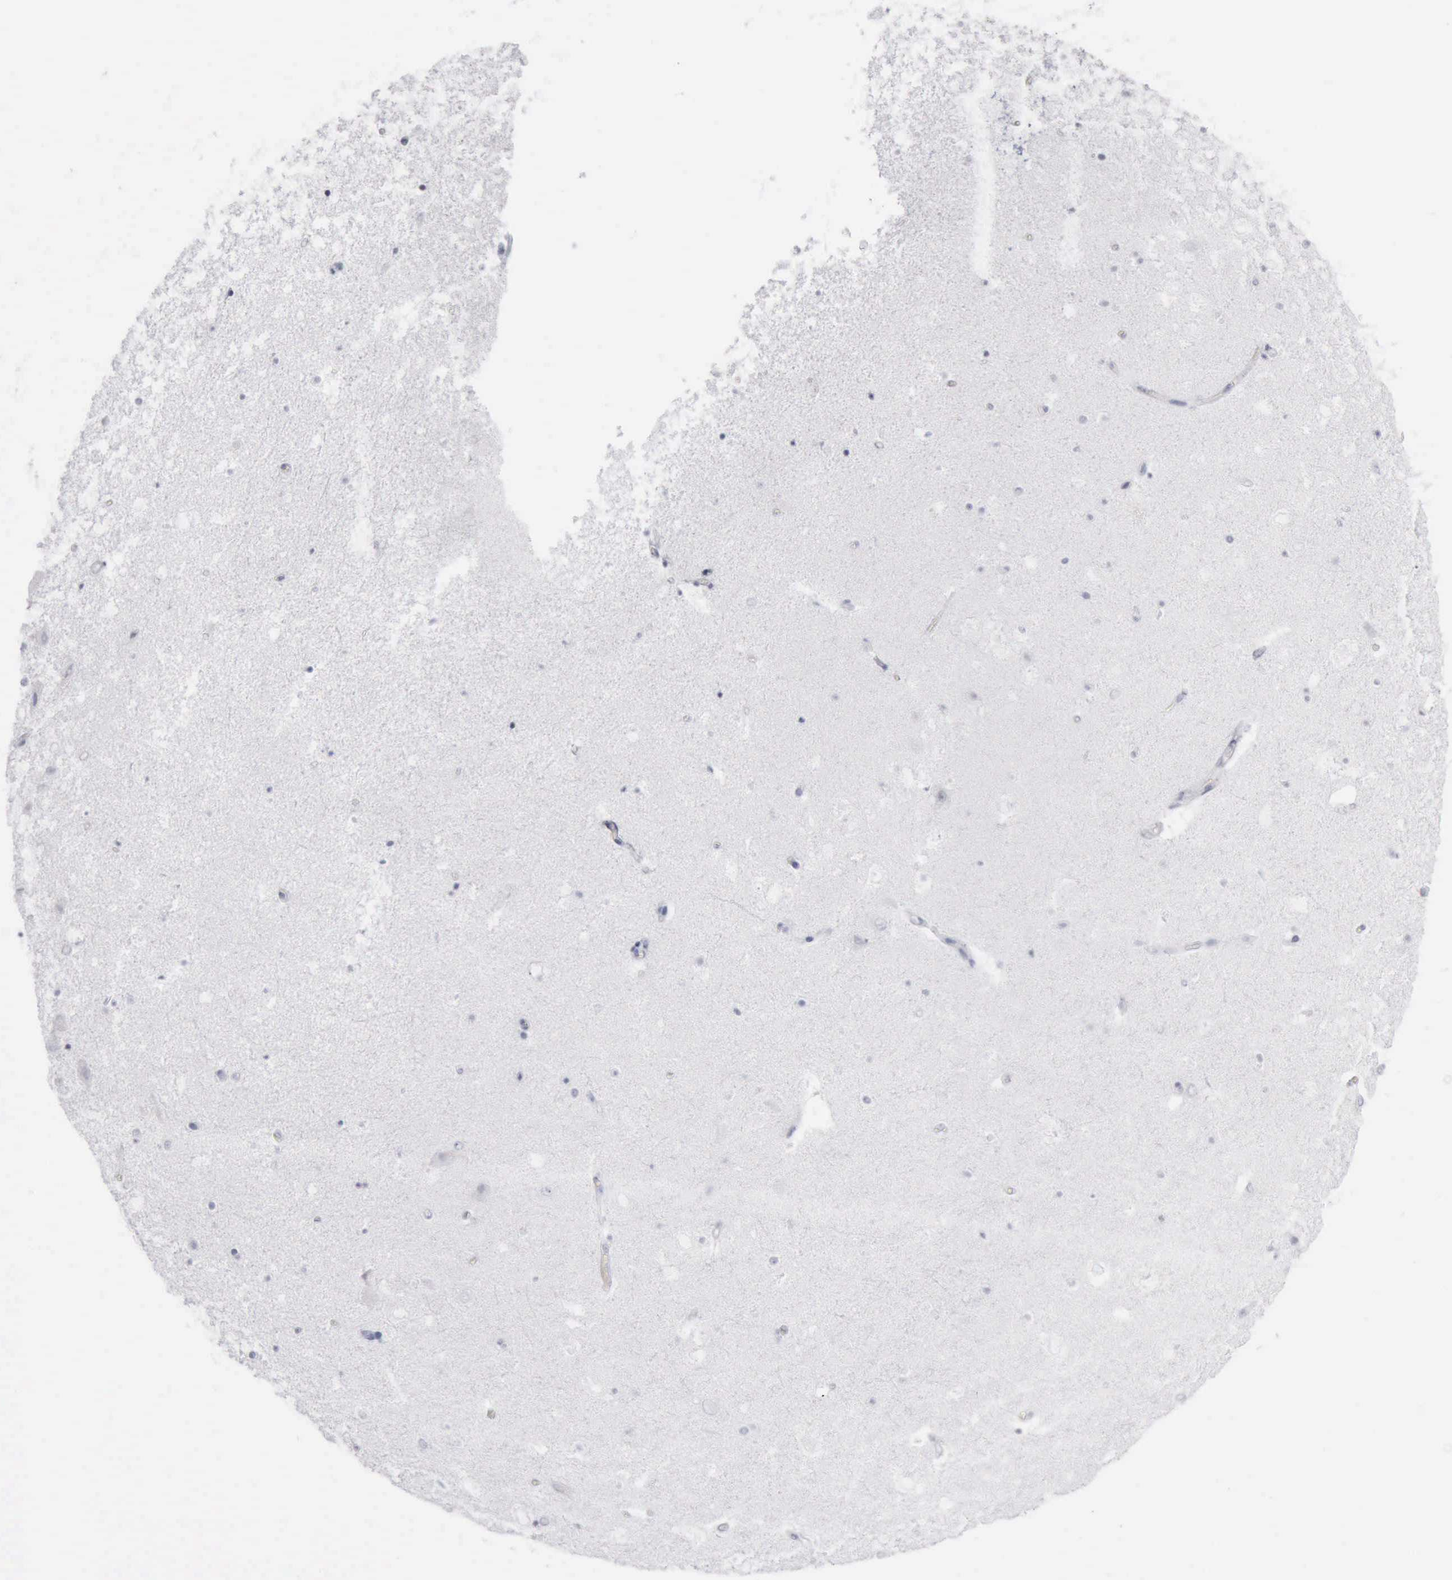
{"staining": {"intensity": "negative", "quantity": "none", "location": "none"}, "tissue": "hippocampus", "cell_type": "Glial cells", "image_type": "normal", "snomed": [{"axis": "morphology", "description": "Normal tissue, NOS"}, {"axis": "topography", "description": "Hippocampus"}], "caption": "Immunohistochemistry of unremarkable human hippocampus reveals no expression in glial cells.", "gene": "CALD1", "patient": {"sex": "male", "age": 45}}